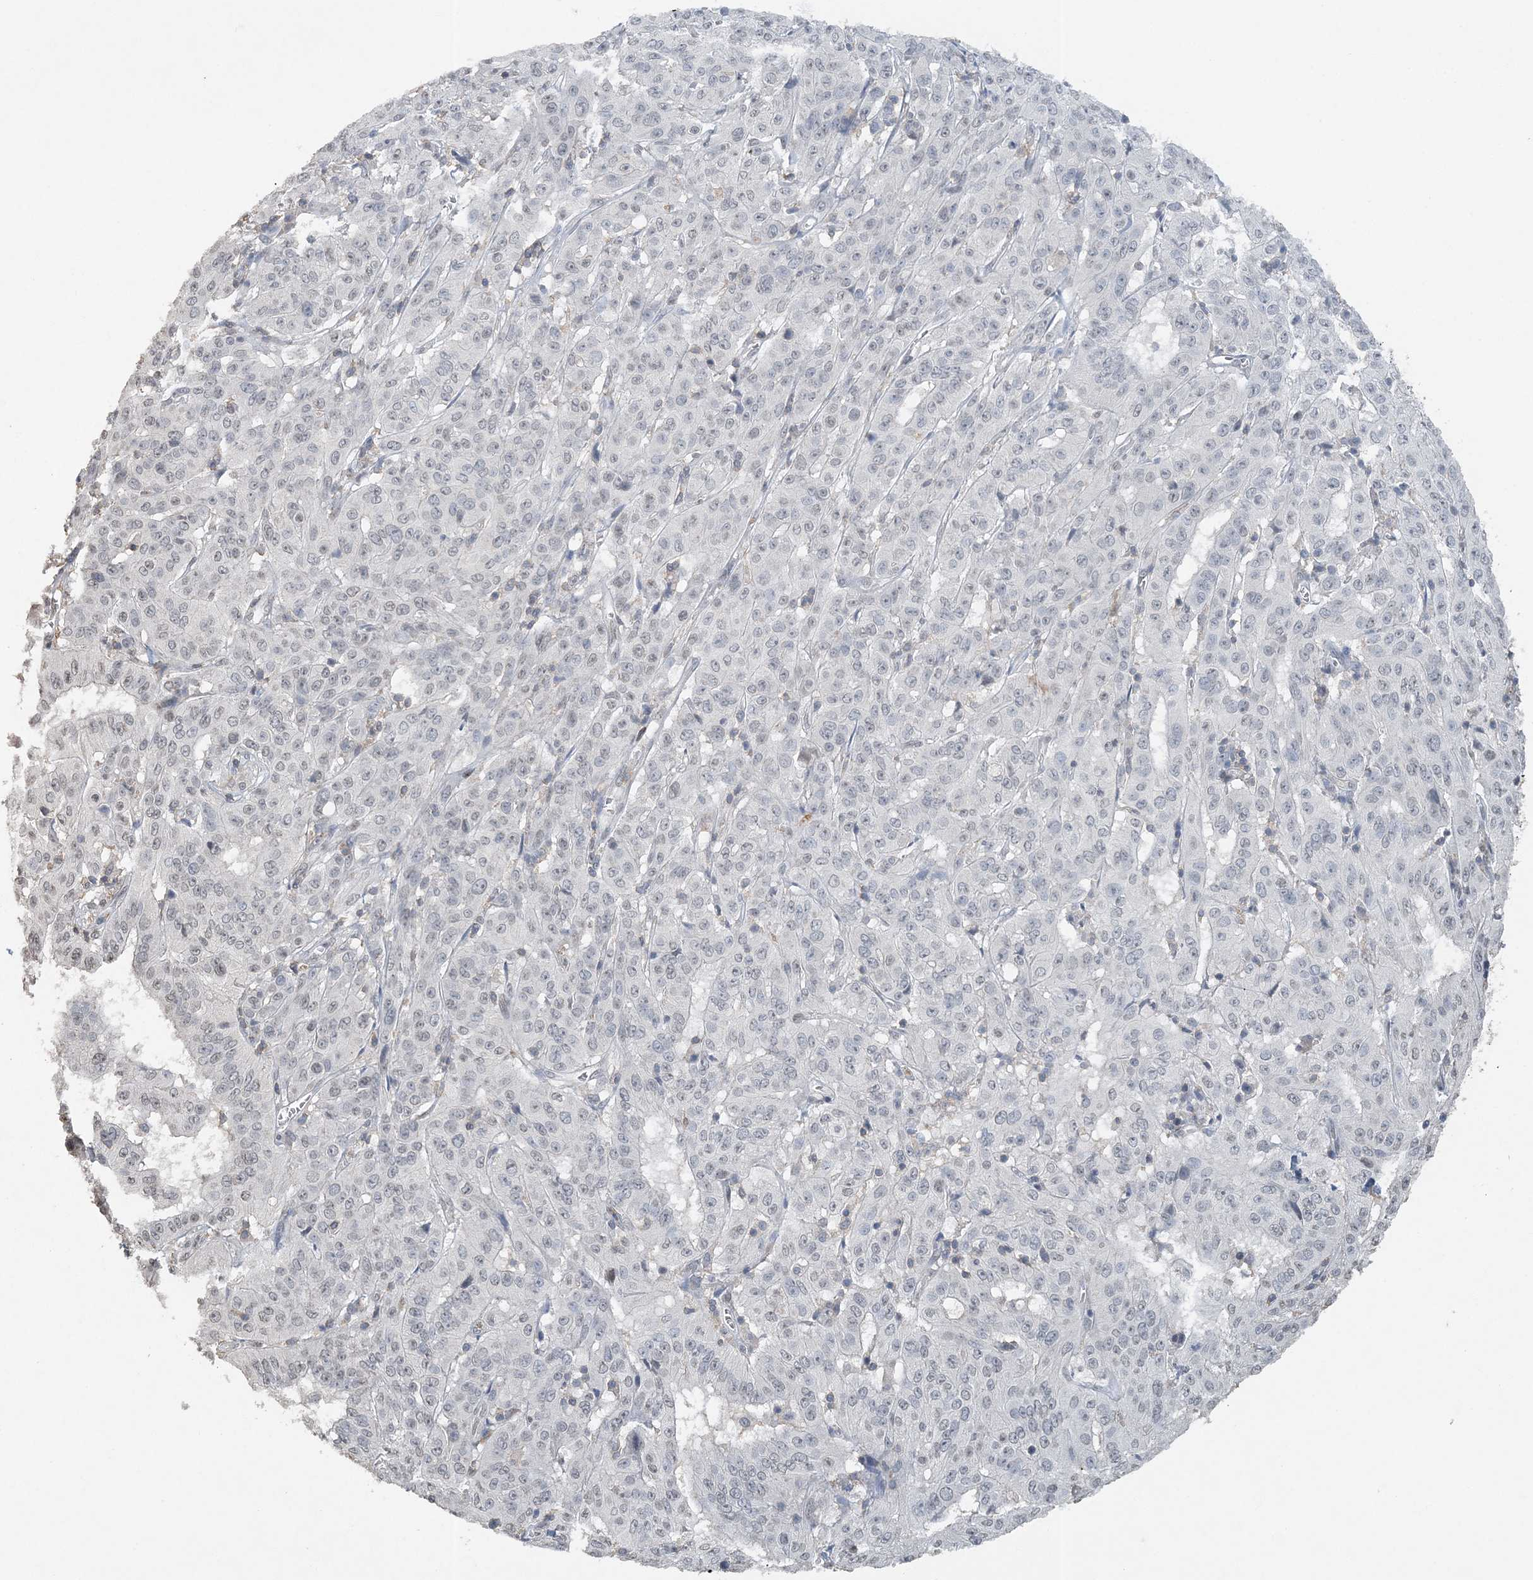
{"staining": {"intensity": "negative", "quantity": "none", "location": "none"}, "tissue": "pancreatic cancer", "cell_type": "Tumor cells", "image_type": "cancer", "snomed": [{"axis": "morphology", "description": "Adenocarcinoma, NOS"}, {"axis": "topography", "description": "Pancreas"}], "caption": "Histopathology image shows no significant protein positivity in tumor cells of pancreatic cancer.", "gene": "FAM110A", "patient": {"sex": "male", "age": 63}}